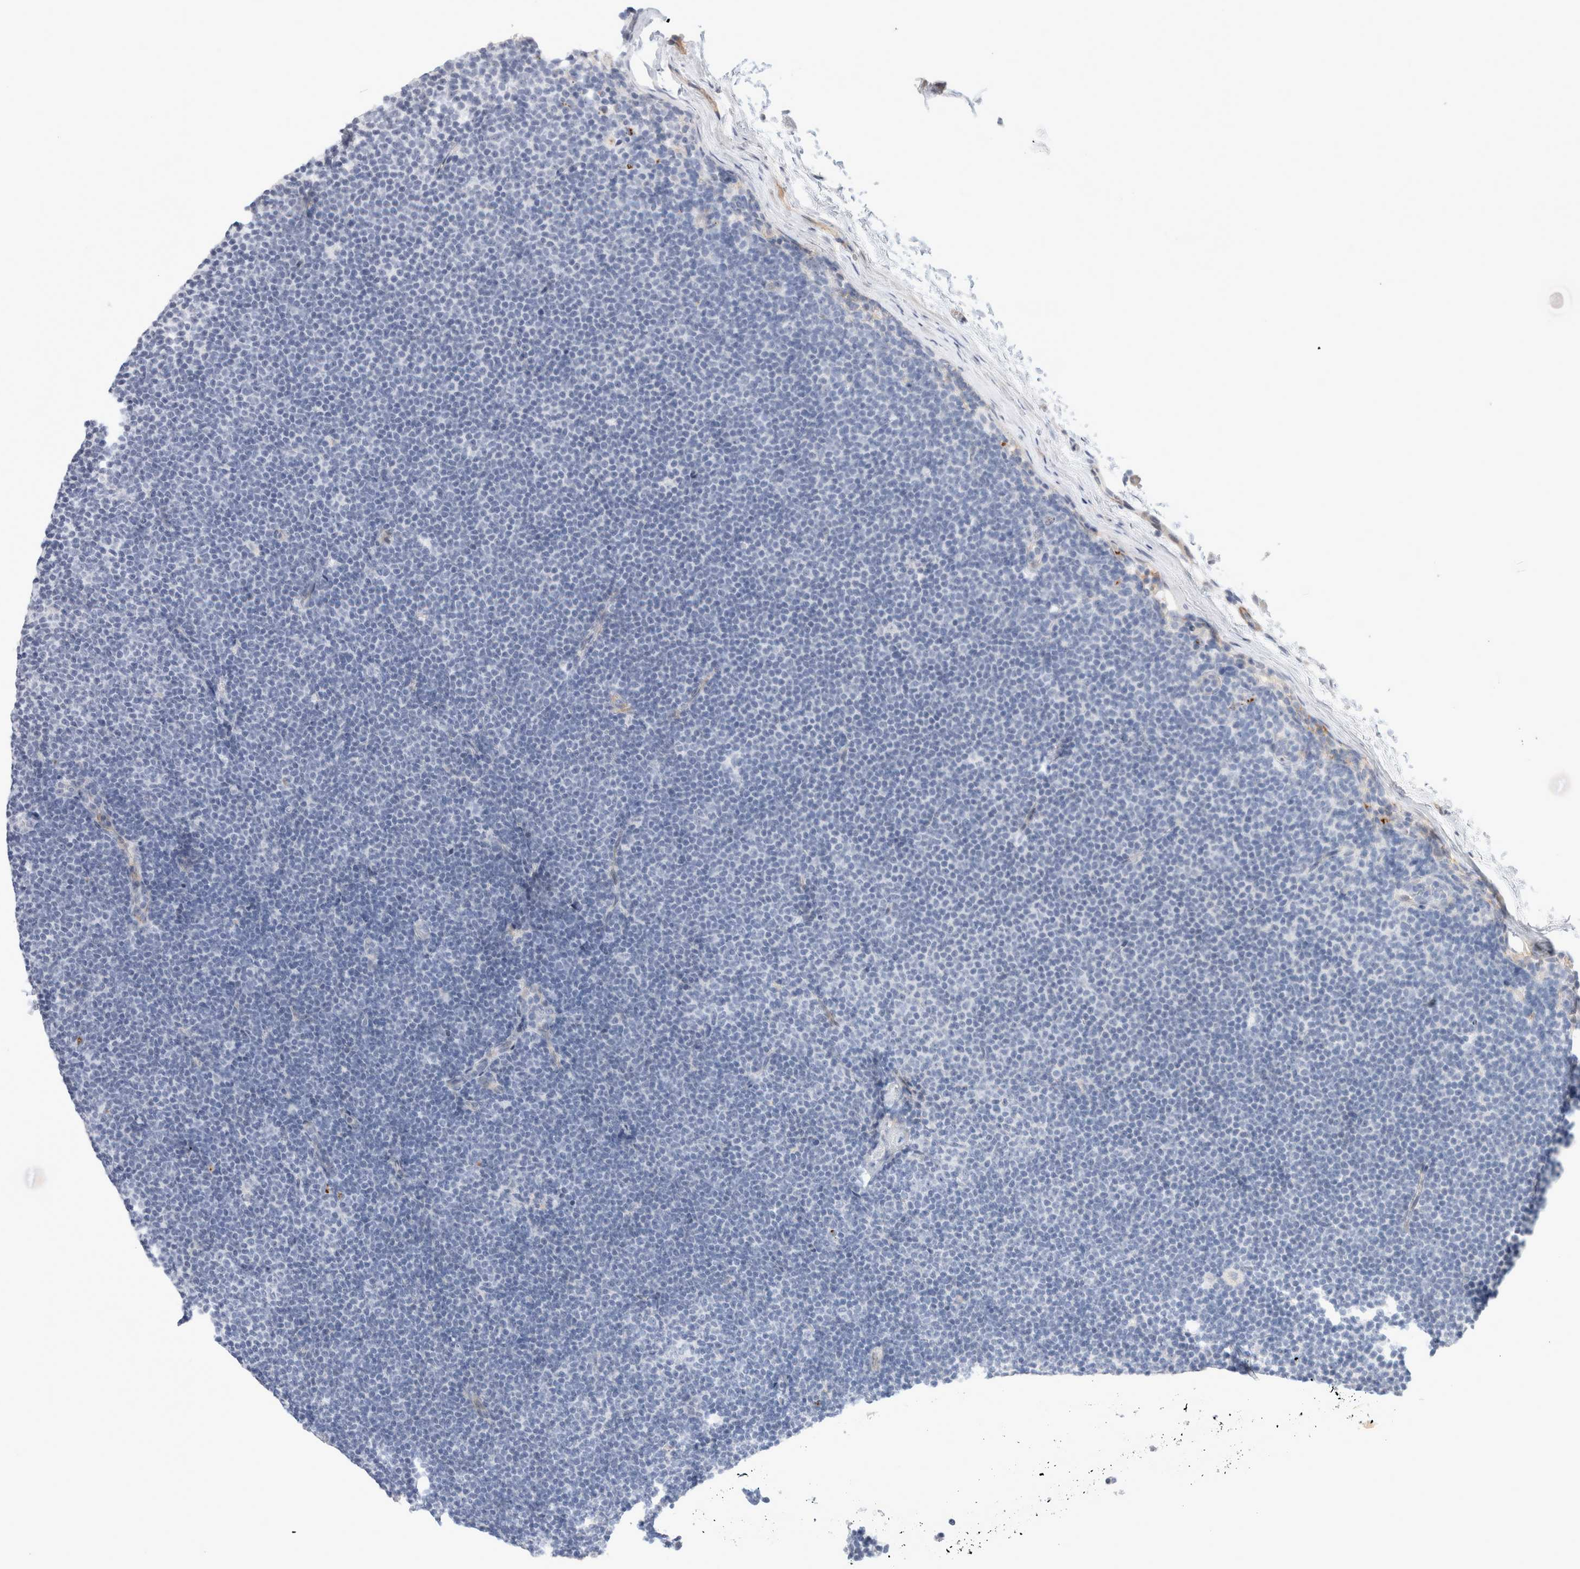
{"staining": {"intensity": "negative", "quantity": "none", "location": "none"}, "tissue": "lymphoma", "cell_type": "Tumor cells", "image_type": "cancer", "snomed": [{"axis": "morphology", "description": "Malignant lymphoma, non-Hodgkin's type, Low grade"}, {"axis": "topography", "description": "Lymph node"}], "caption": "IHC histopathology image of human malignant lymphoma, non-Hodgkin's type (low-grade) stained for a protein (brown), which reveals no positivity in tumor cells.", "gene": "ECHDC2", "patient": {"sex": "female", "age": 53}}